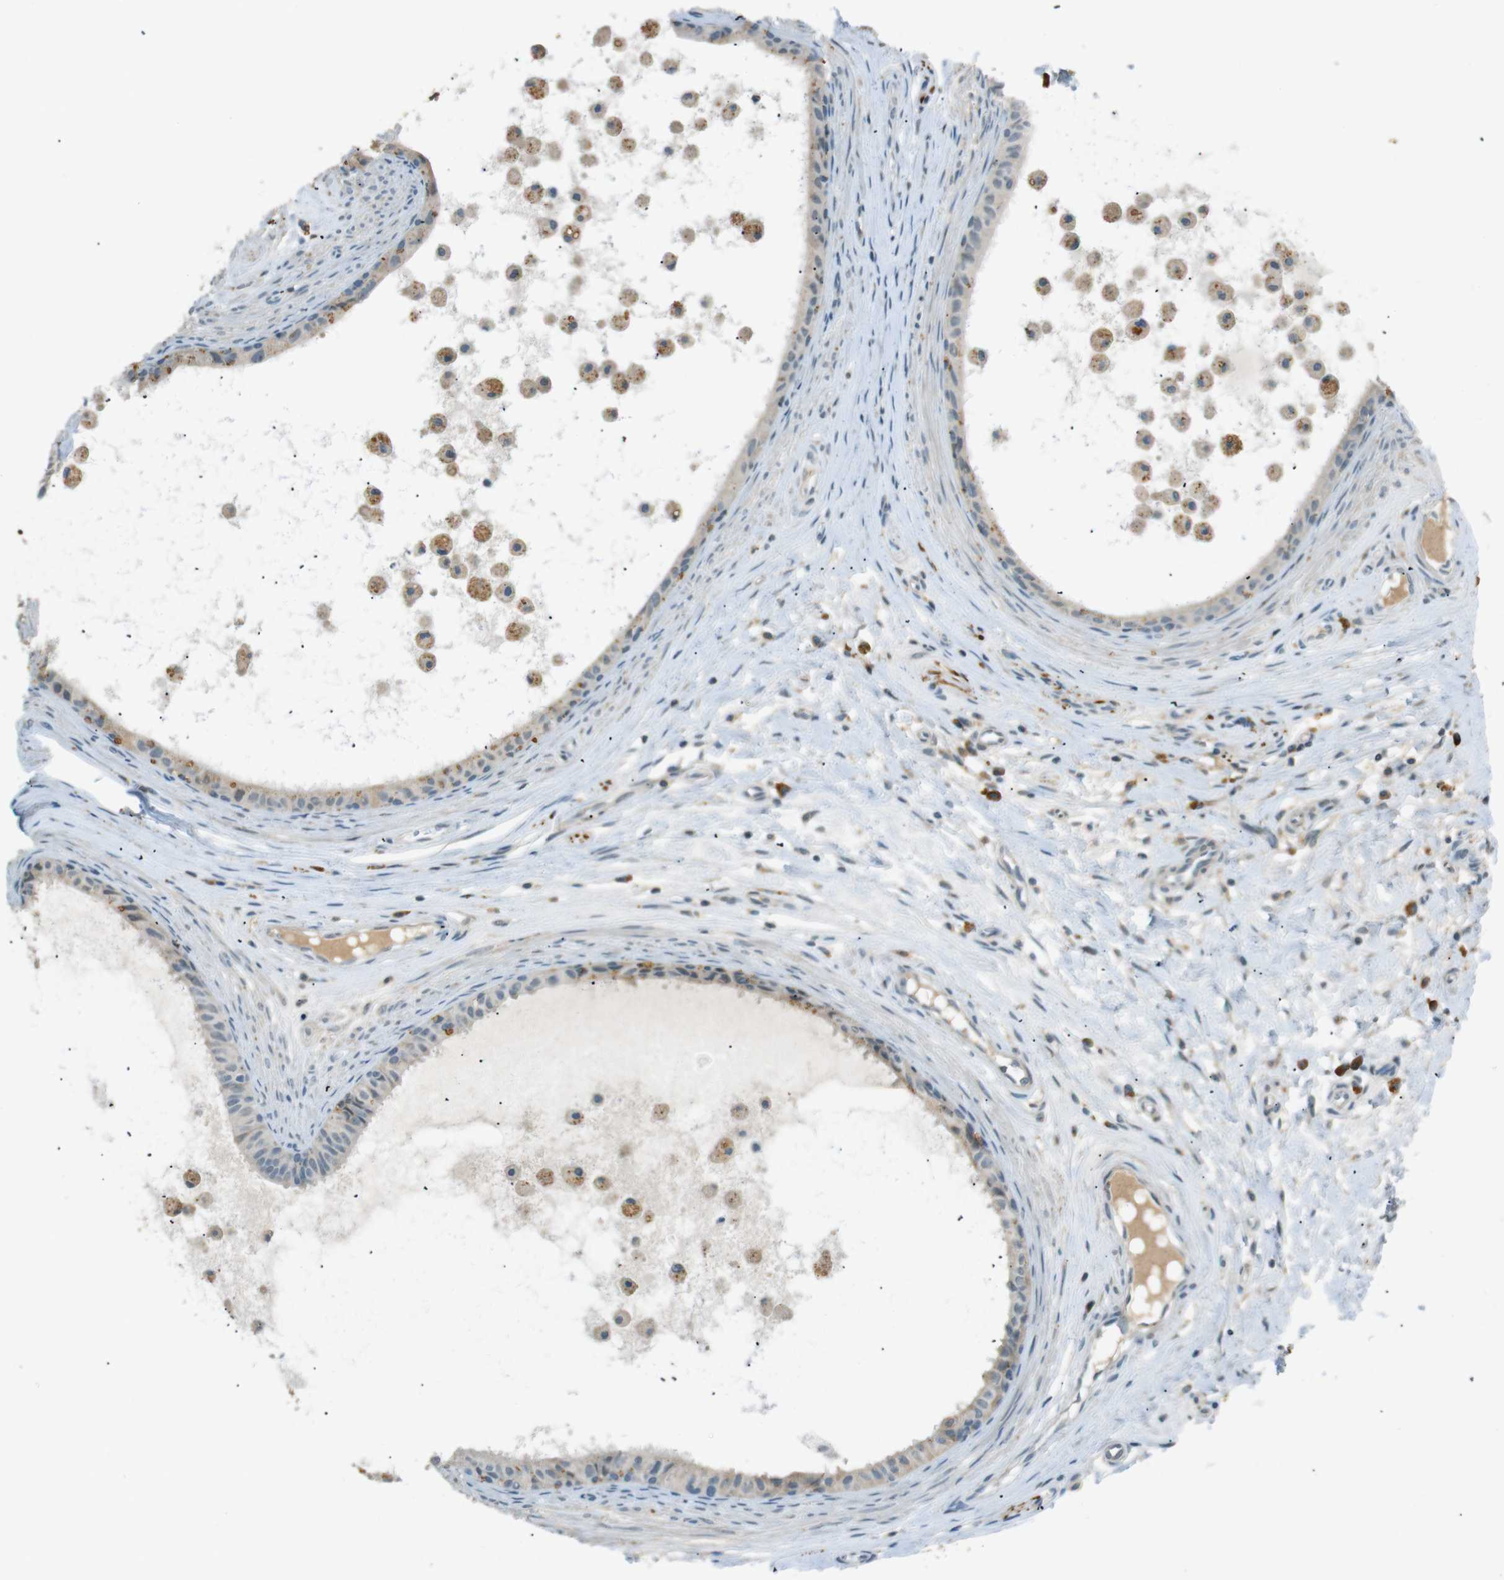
{"staining": {"intensity": "weak", "quantity": ">75%", "location": "cytoplasmic/membranous"}, "tissue": "epididymis", "cell_type": "Glandular cells", "image_type": "normal", "snomed": [{"axis": "morphology", "description": "Normal tissue, NOS"}, {"axis": "morphology", "description": "Inflammation, NOS"}, {"axis": "topography", "description": "Epididymis"}], "caption": "The photomicrograph shows staining of unremarkable epididymis, revealing weak cytoplasmic/membranous protein expression (brown color) within glandular cells.", "gene": "MAGI2", "patient": {"sex": "male", "age": 85}}